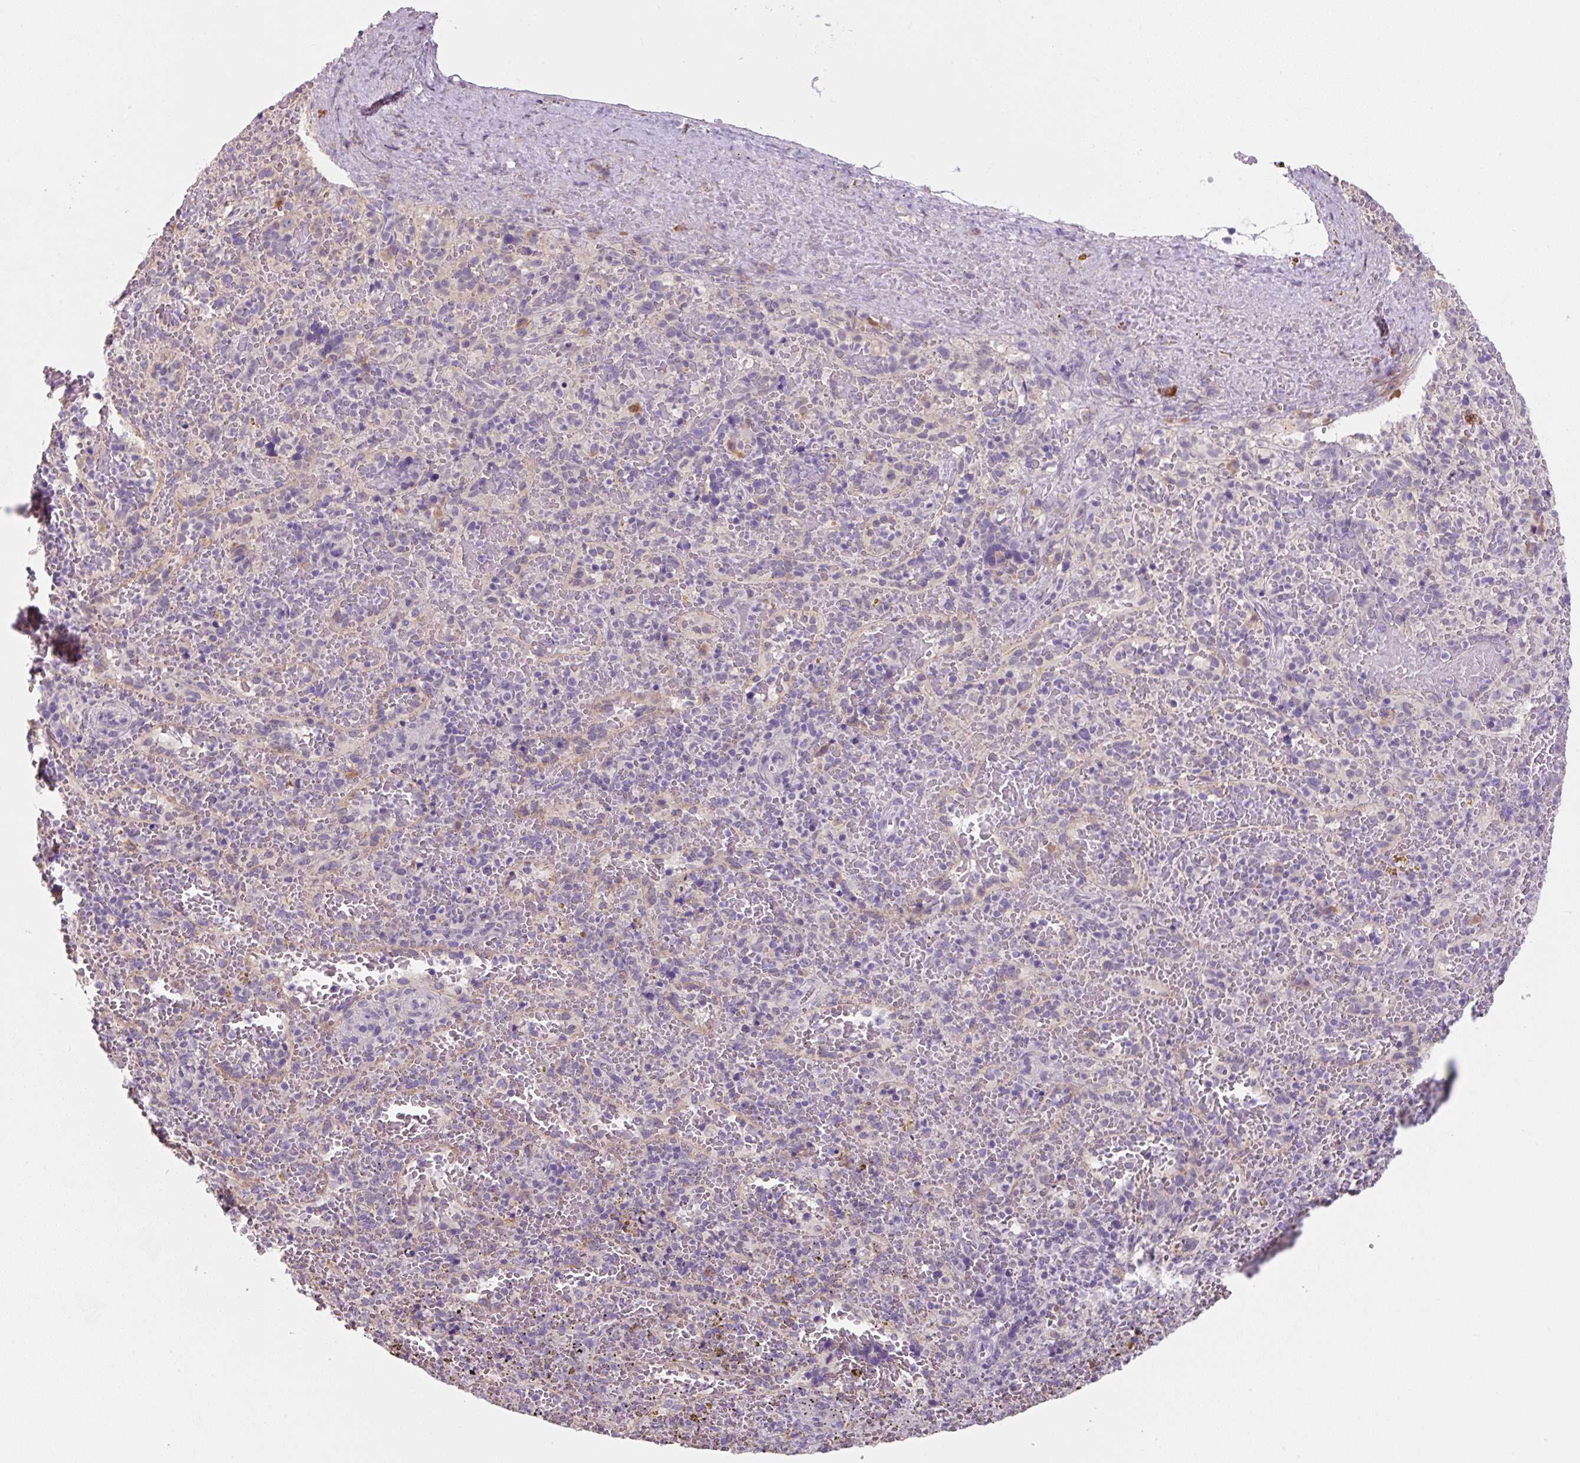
{"staining": {"intensity": "negative", "quantity": "none", "location": "none"}, "tissue": "spleen", "cell_type": "Cells in red pulp", "image_type": "normal", "snomed": [{"axis": "morphology", "description": "Normal tissue, NOS"}, {"axis": "topography", "description": "Spleen"}], "caption": "High magnification brightfield microscopy of unremarkable spleen stained with DAB (3,3'-diaminobenzidine) (brown) and counterstained with hematoxylin (blue): cells in red pulp show no significant expression.", "gene": "FZD5", "patient": {"sex": "female", "age": 50}}